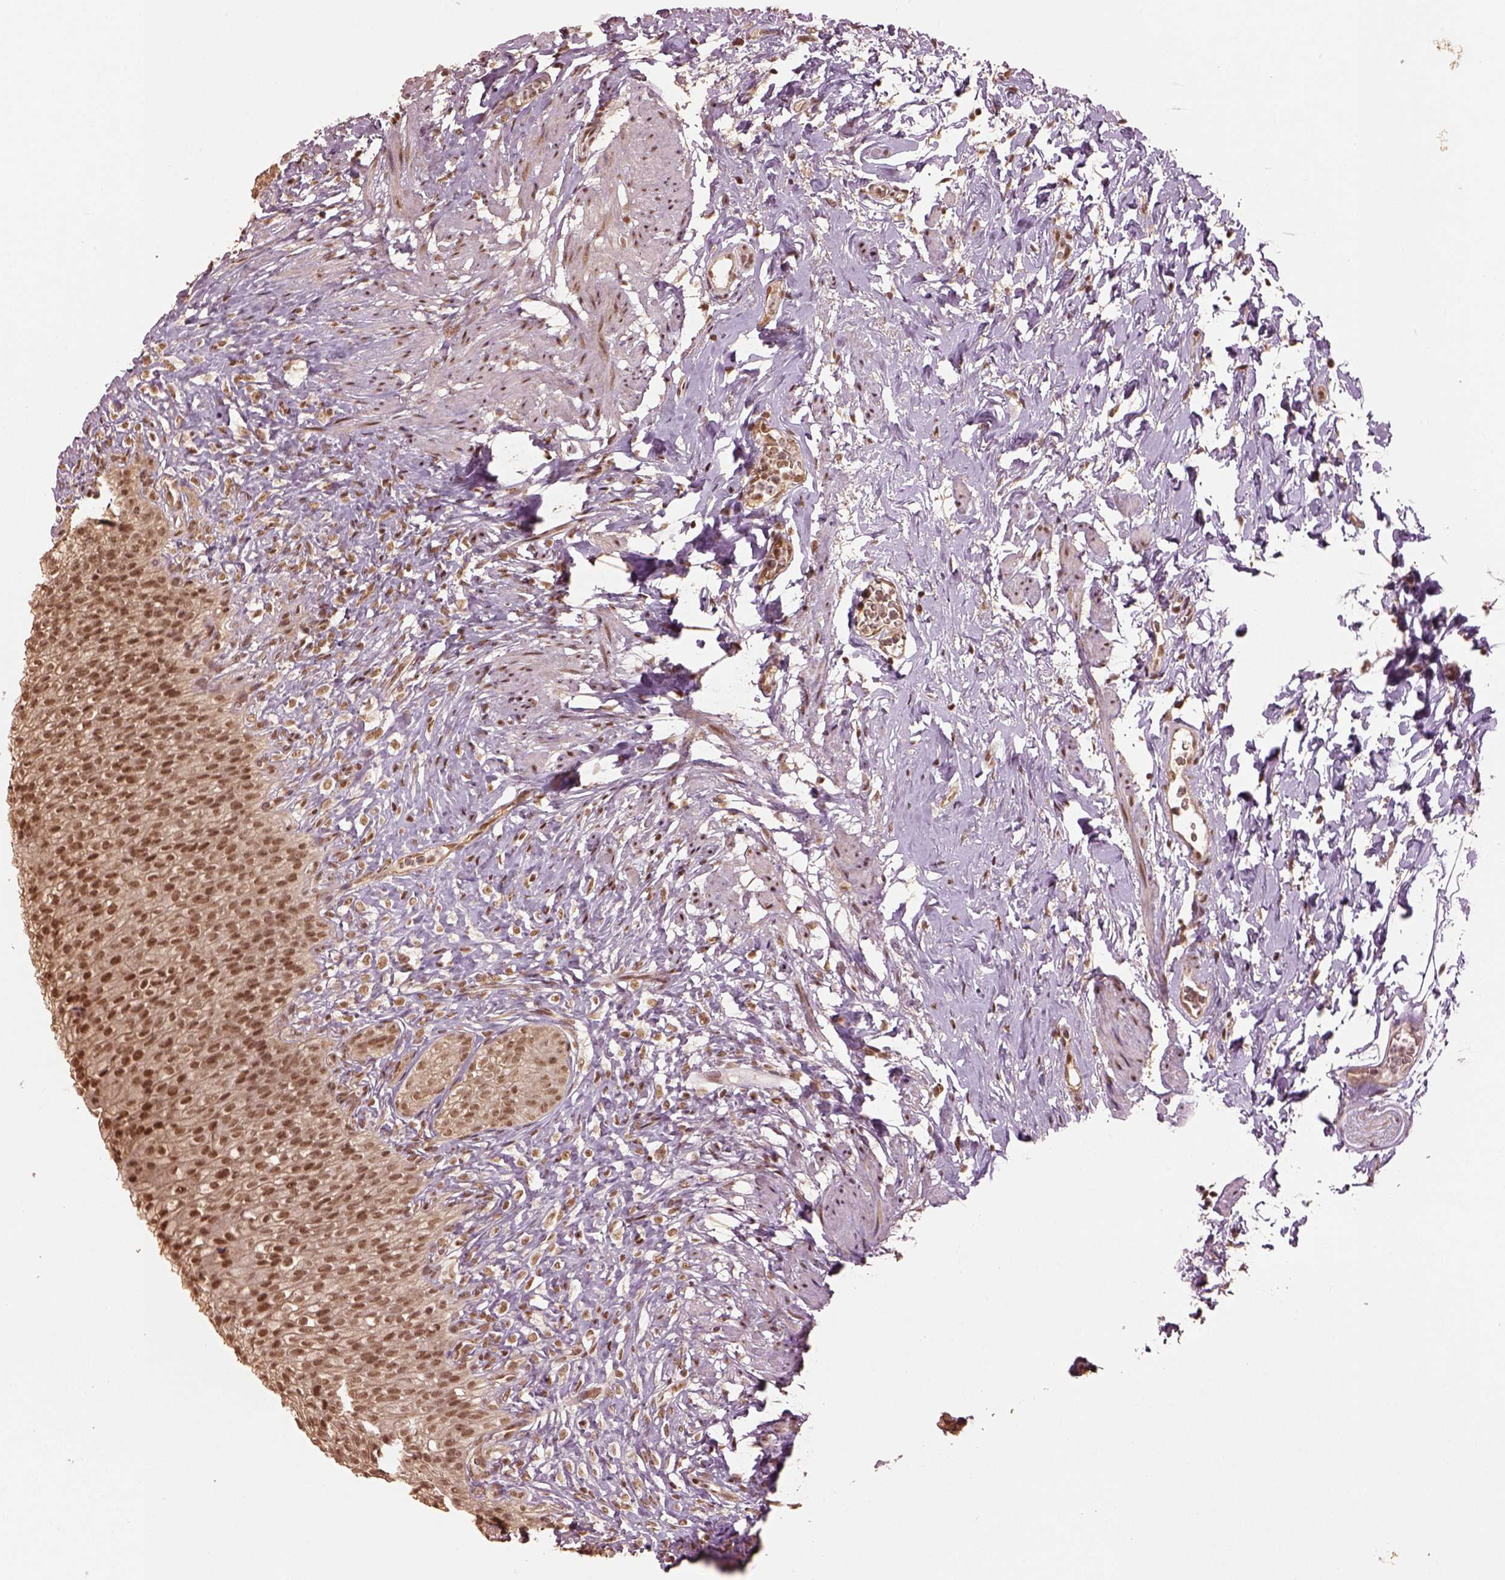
{"staining": {"intensity": "moderate", "quantity": ">75%", "location": "nuclear"}, "tissue": "urinary bladder", "cell_type": "Urothelial cells", "image_type": "normal", "snomed": [{"axis": "morphology", "description": "Normal tissue, NOS"}, {"axis": "topography", "description": "Urinary bladder"}], "caption": "High-power microscopy captured an IHC histopathology image of normal urinary bladder, revealing moderate nuclear positivity in approximately >75% of urothelial cells.", "gene": "BRD9", "patient": {"sex": "male", "age": 76}}